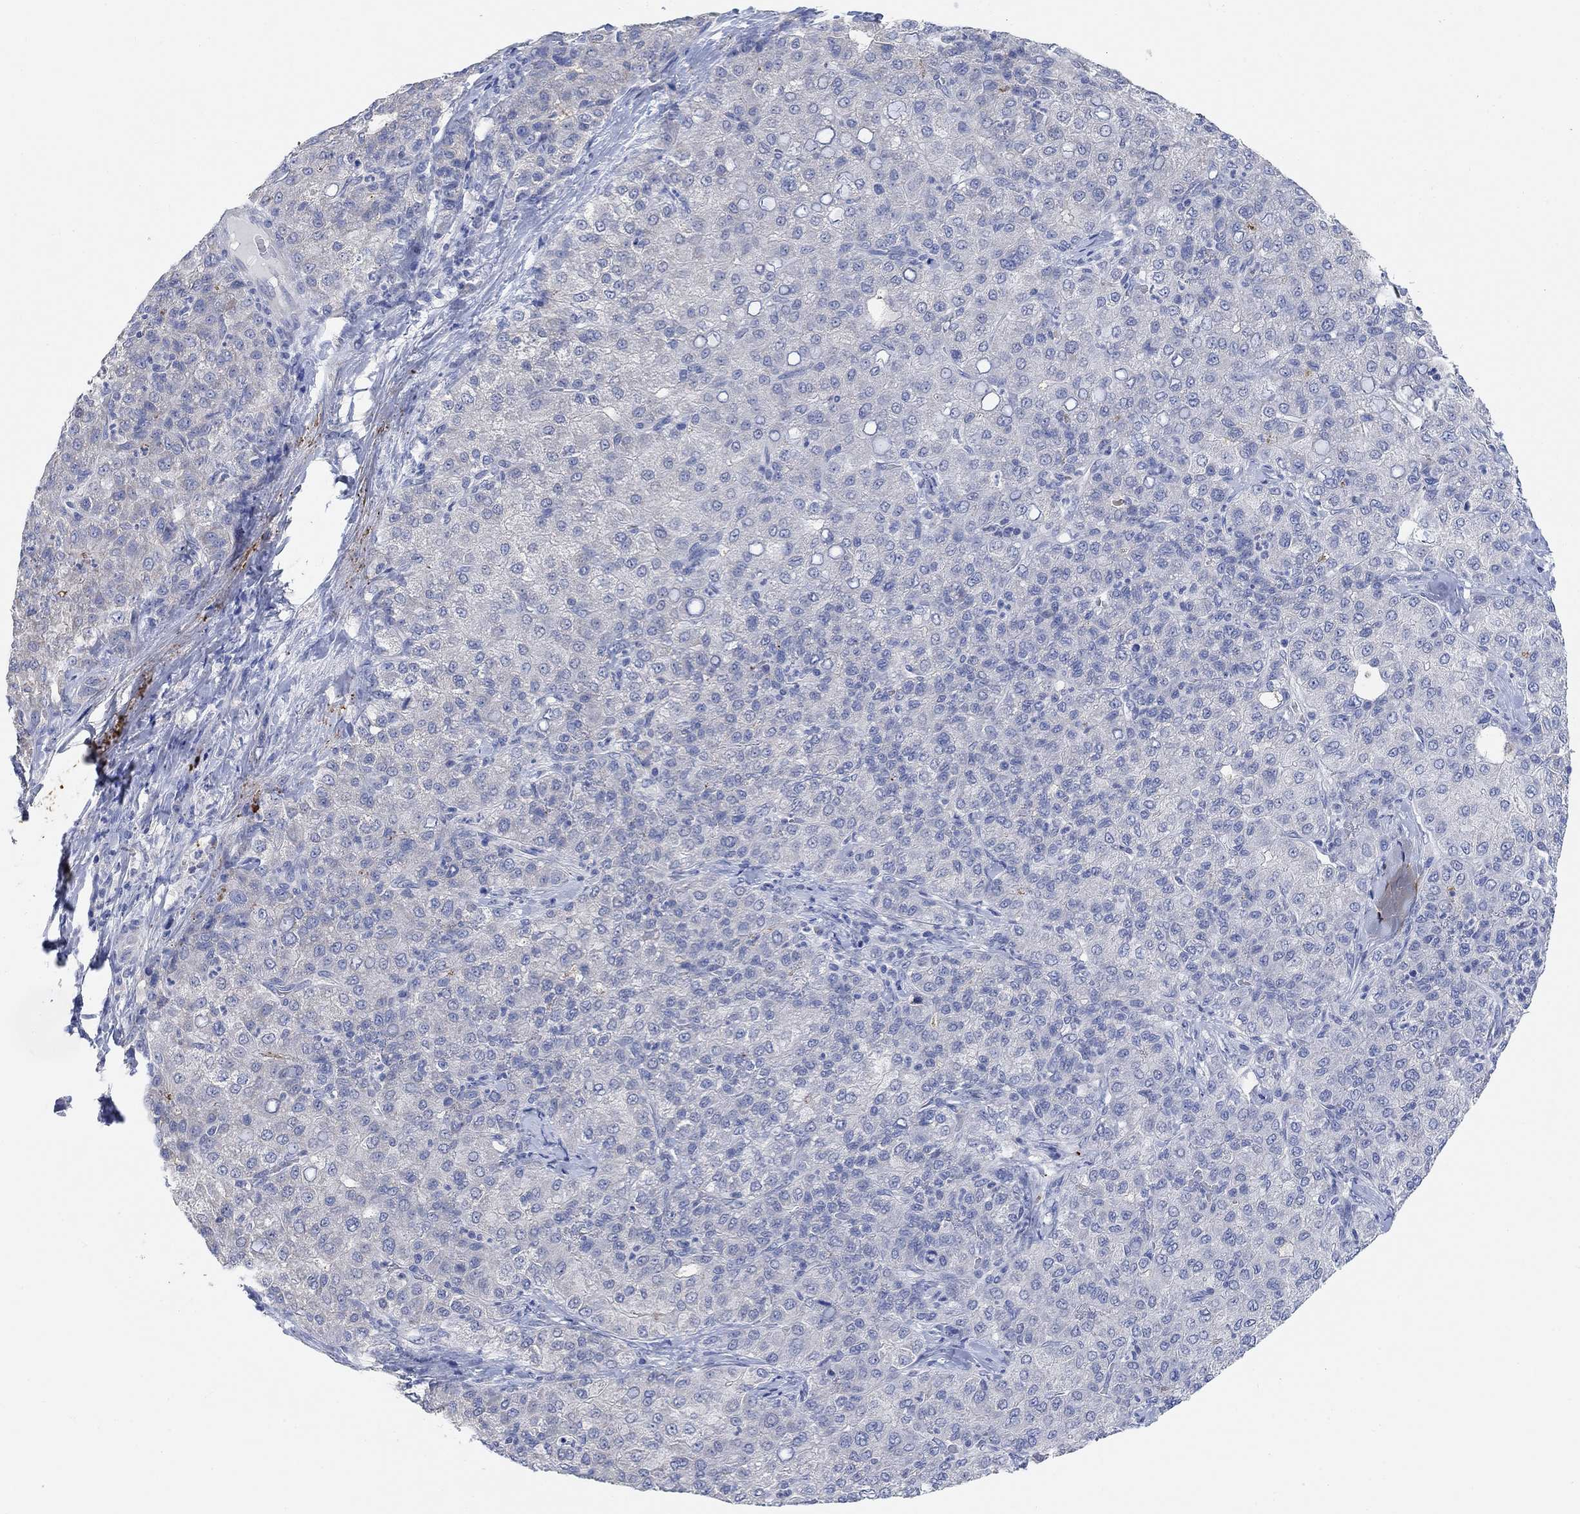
{"staining": {"intensity": "negative", "quantity": "none", "location": "none"}, "tissue": "liver cancer", "cell_type": "Tumor cells", "image_type": "cancer", "snomed": [{"axis": "morphology", "description": "Carcinoma, Hepatocellular, NOS"}, {"axis": "topography", "description": "Liver"}], "caption": "DAB immunohistochemical staining of human hepatocellular carcinoma (liver) exhibits no significant staining in tumor cells. (DAB immunohistochemistry, high magnification).", "gene": "RIMS1", "patient": {"sex": "male", "age": 65}}